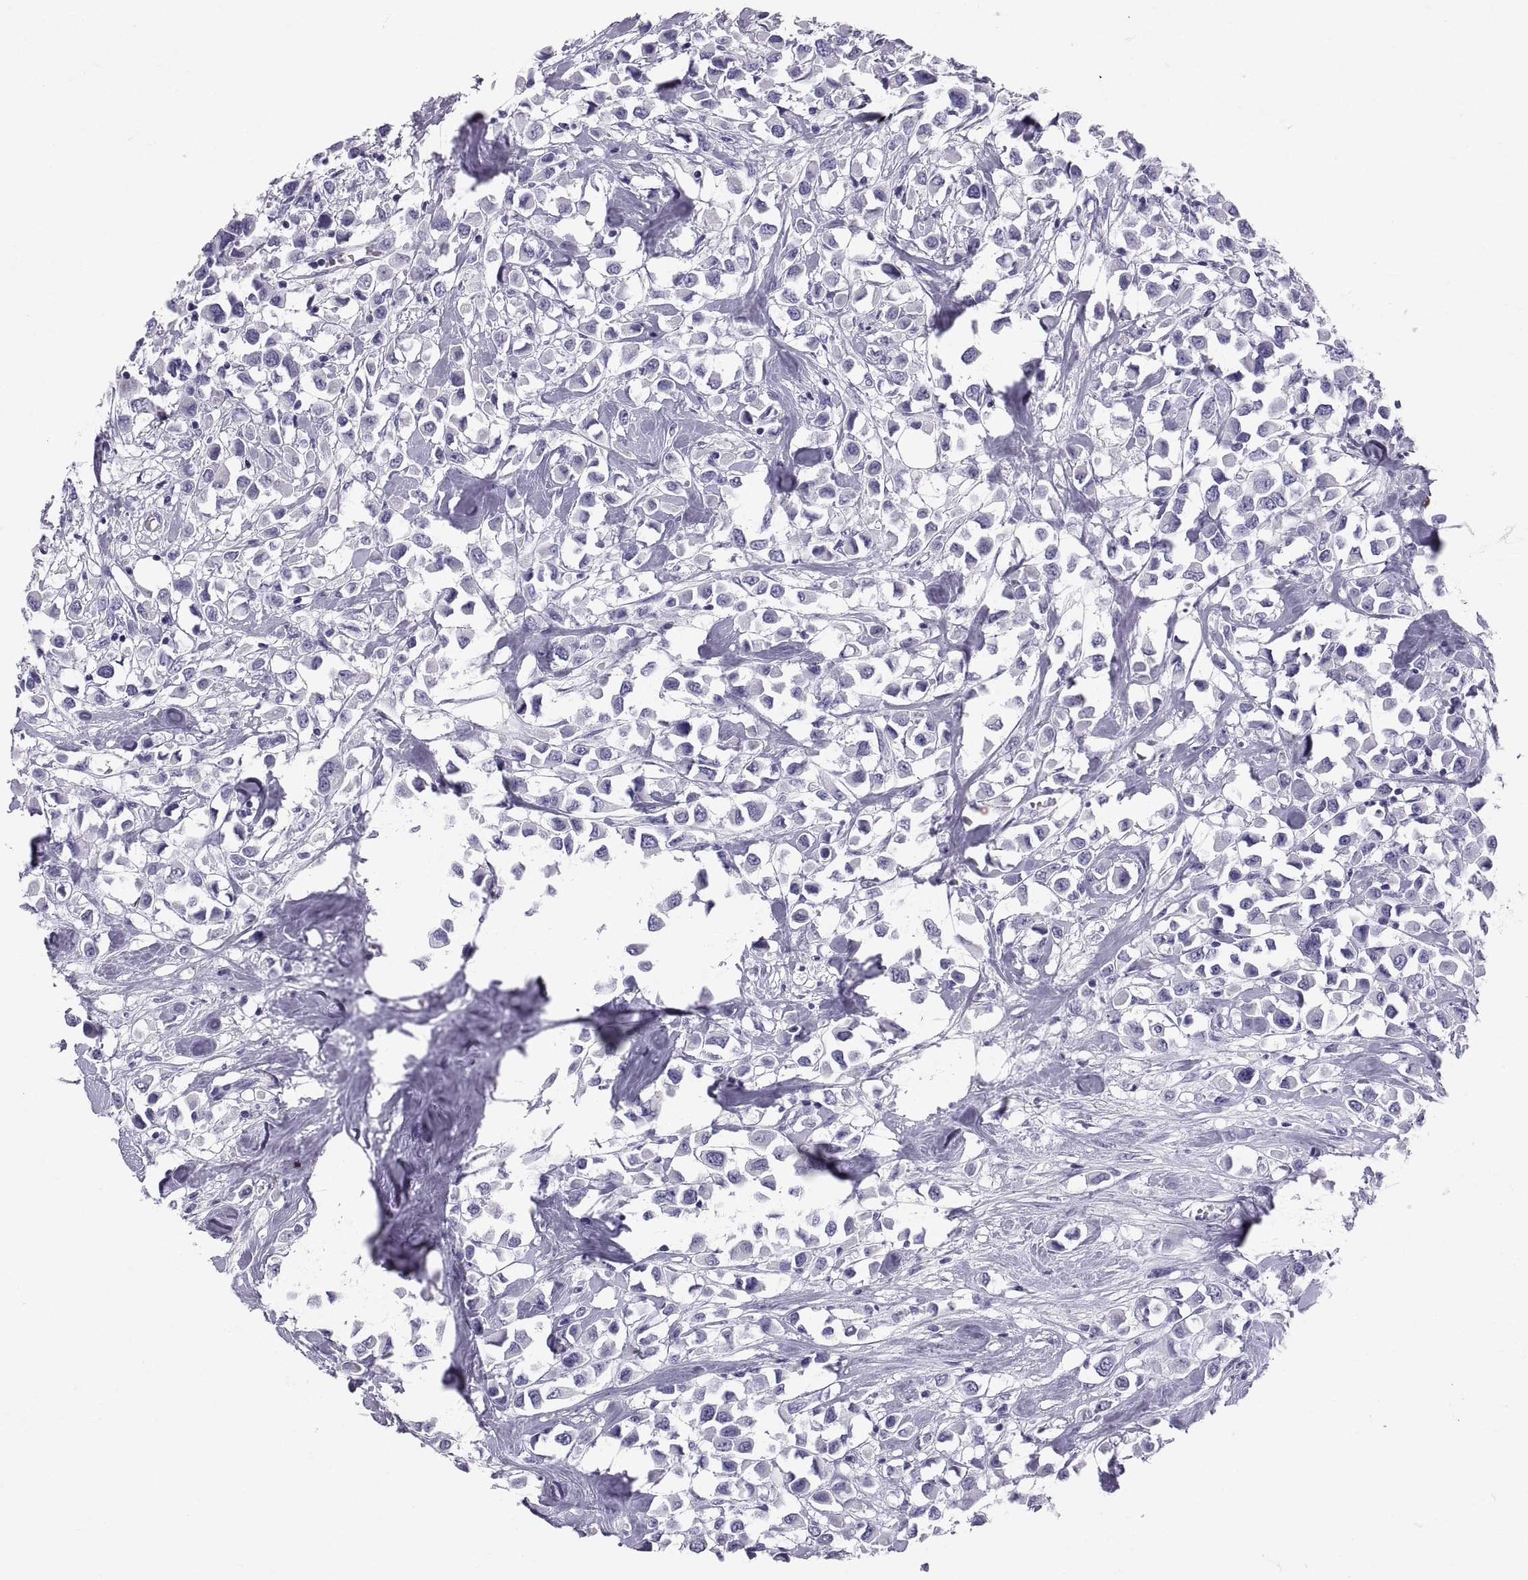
{"staining": {"intensity": "negative", "quantity": "none", "location": "none"}, "tissue": "breast cancer", "cell_type": "Tumor cells", "image_type": "cancer", "snomed": [{"axis": "morphology", "description": "Duct carcinoma"}, {"axis": "topography", "description": "Breast"}], "caption": "Immunohistochemistry photomicrograph of neoplastic tissue: intraductal carcinoma (breast) stained with DAB (3,3'-diaminobenzidine) shows no significant protein positivity in tumor cells.", "gene": "CT47A10", "patient": {"sex": "female", "age": 61}}